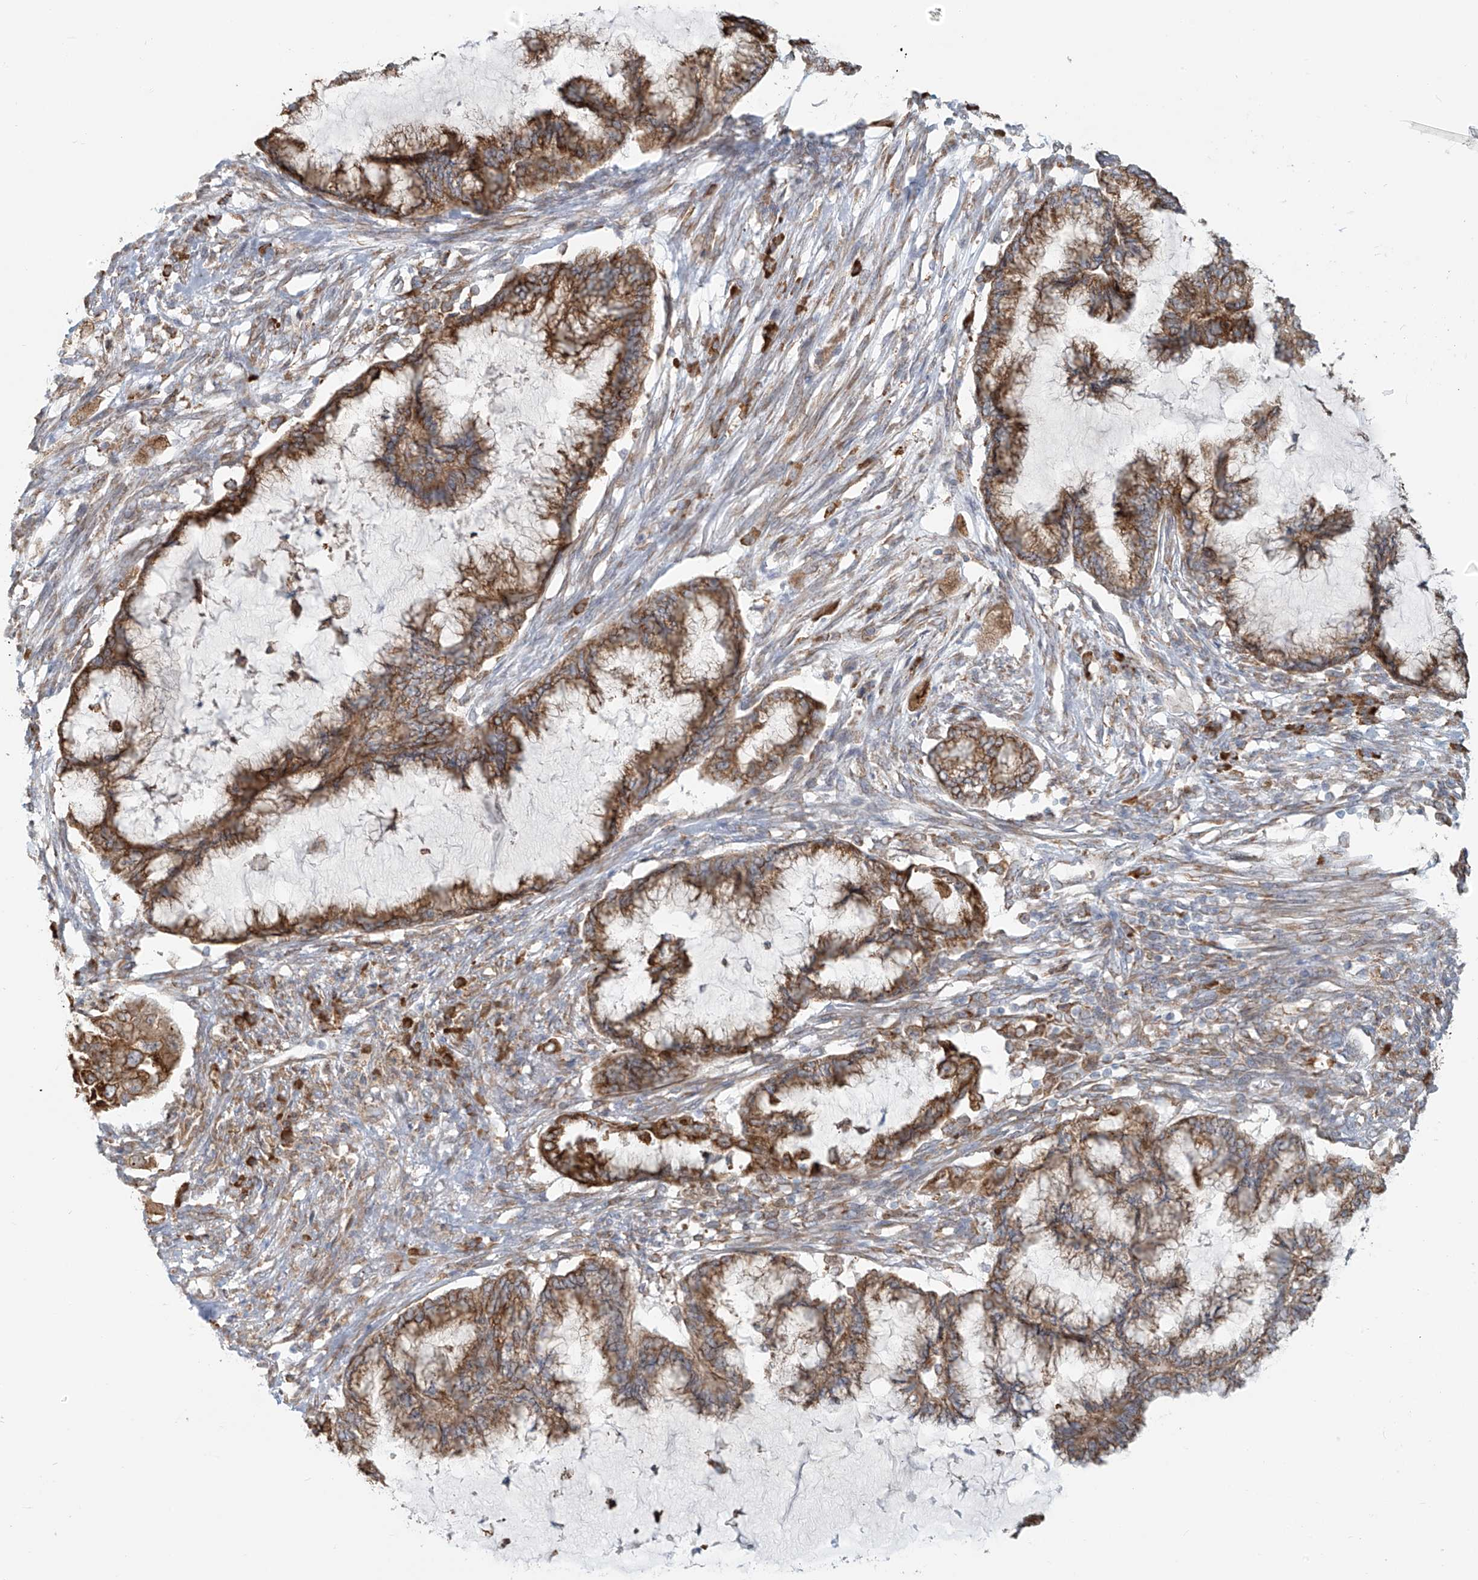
{"staining": {"intensity": "moderate", "quantity": ">75%", "location": "cytoplasmic/membranous"}, "tissue": "endometrial cancer", "cell_type": "Tumor cells", "image_type": "cancer", "snomed": [{"axis": "morphology", "description": "Adenocarcinoma, NOS"}, {"axis": "topography", "description": "Endometrium"}], "caption": "This micrograph shows endometrial cancer stained with immunohistochemistry to label a protein in brown. The cytoplasmic/membranous of tumor cells show moderate positivity for the protein. Nuclei are counter-stained blue.", "gene": "KATNIP", "patient": {"sex": "female", "age": 86}}